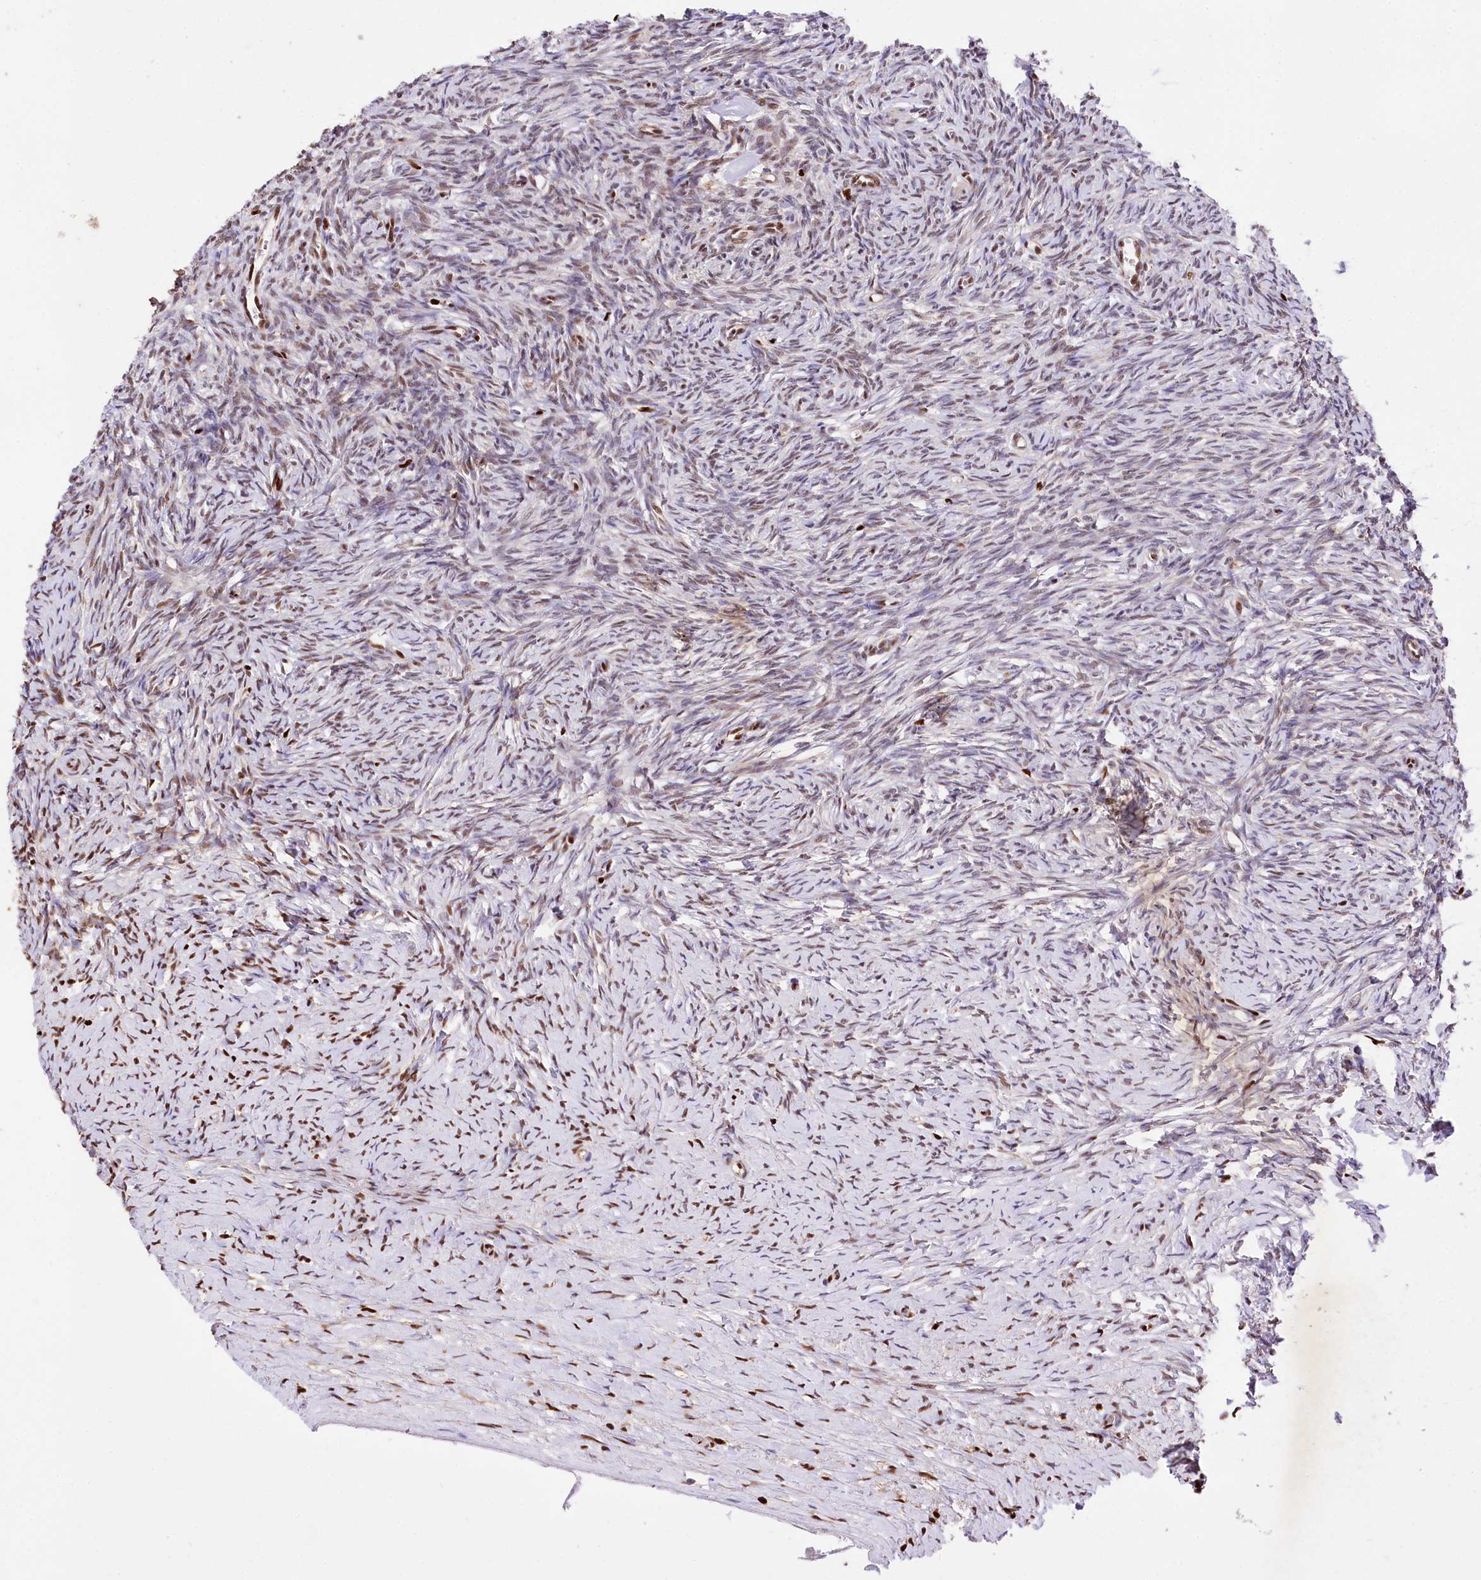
{"staining": {"intensity": "moderate", "quantity": "25%-75%", "location": "nuclear"}, "tissue": "ovary", "cell_type": "Ovarian stroma cells", "image_type": "normal", "snomed": [{"axis": "morphology", "description": "Normal tissue, NOS"}, {"axis": "morphology", "description": "Developmental malformation"}, {"axis": "topography", "description": "Ovary"}], "caption": "Ovarian stroma cells reveal moderate nuclear positivity in about 25%-75% of cells in normal ovary. (DAB = brown stain, brightfield microscopy at high magnification).", "gene": "FIGN", "patient": {"sex": "female", "age": 39}}